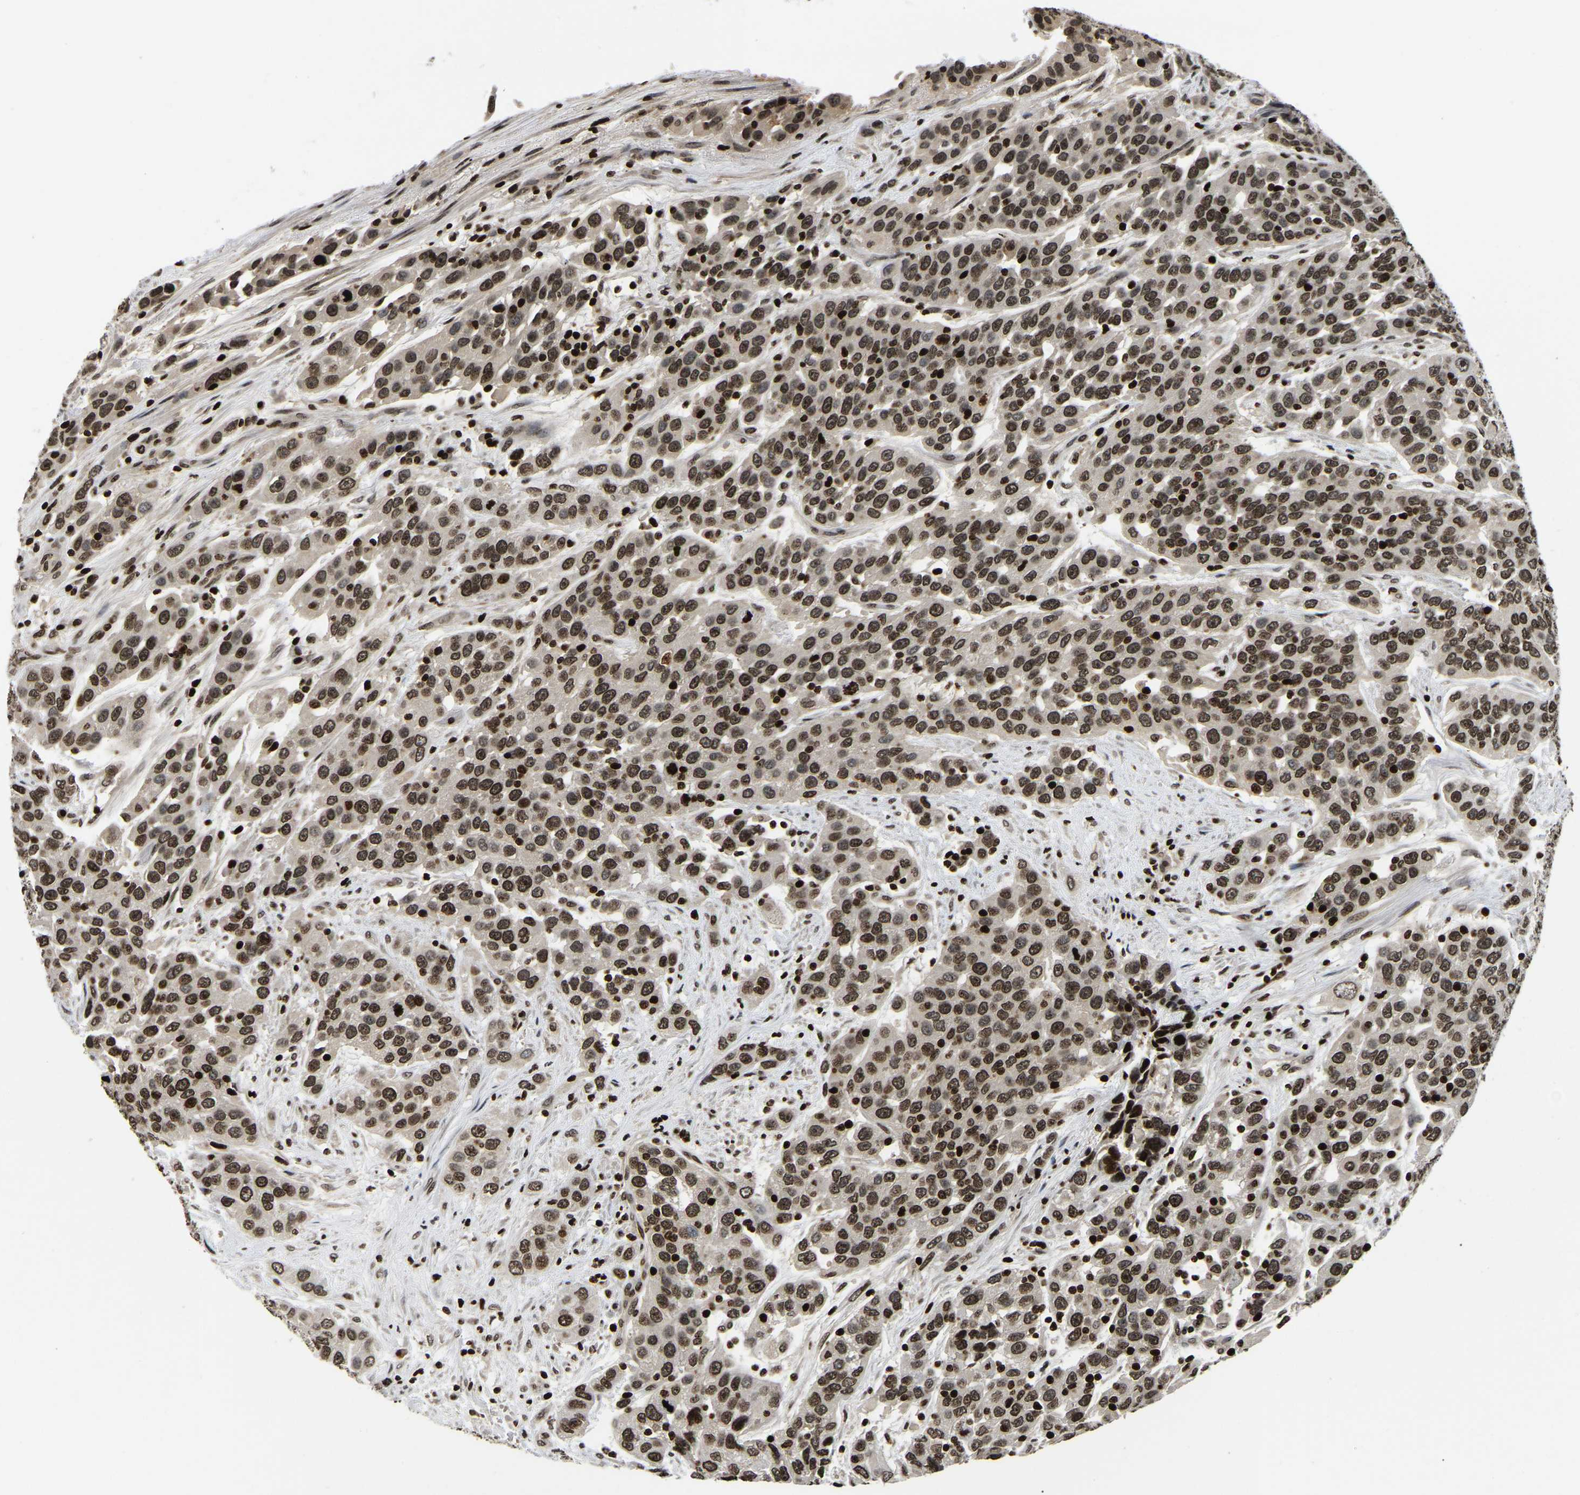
{"staining": {"intensity": "strong", "quantity": ">75%", "location": "nuclear"}, "tissue": "urothelial cancer", "cell_type": "Tumor cells", "image_type": "cancer", "snomed": [{"axis": "morphology", "description": "Urothelial carcinoma, High grade"}, {"axis": "topography", "description": "Urinary bladder"}], "caption": "Immunohistochemical staining of human urothelial cancer reveals strong nuclear protein positivity in approximately >75% of tumor cells. The staining was performed using DAB to visualize the protein expression in brown, while the nuclei were stained in blue with hematoxylin (Magnification: 20x).", "gene": "LRRC61", "patient": {"sex": "female", "age": 80}}